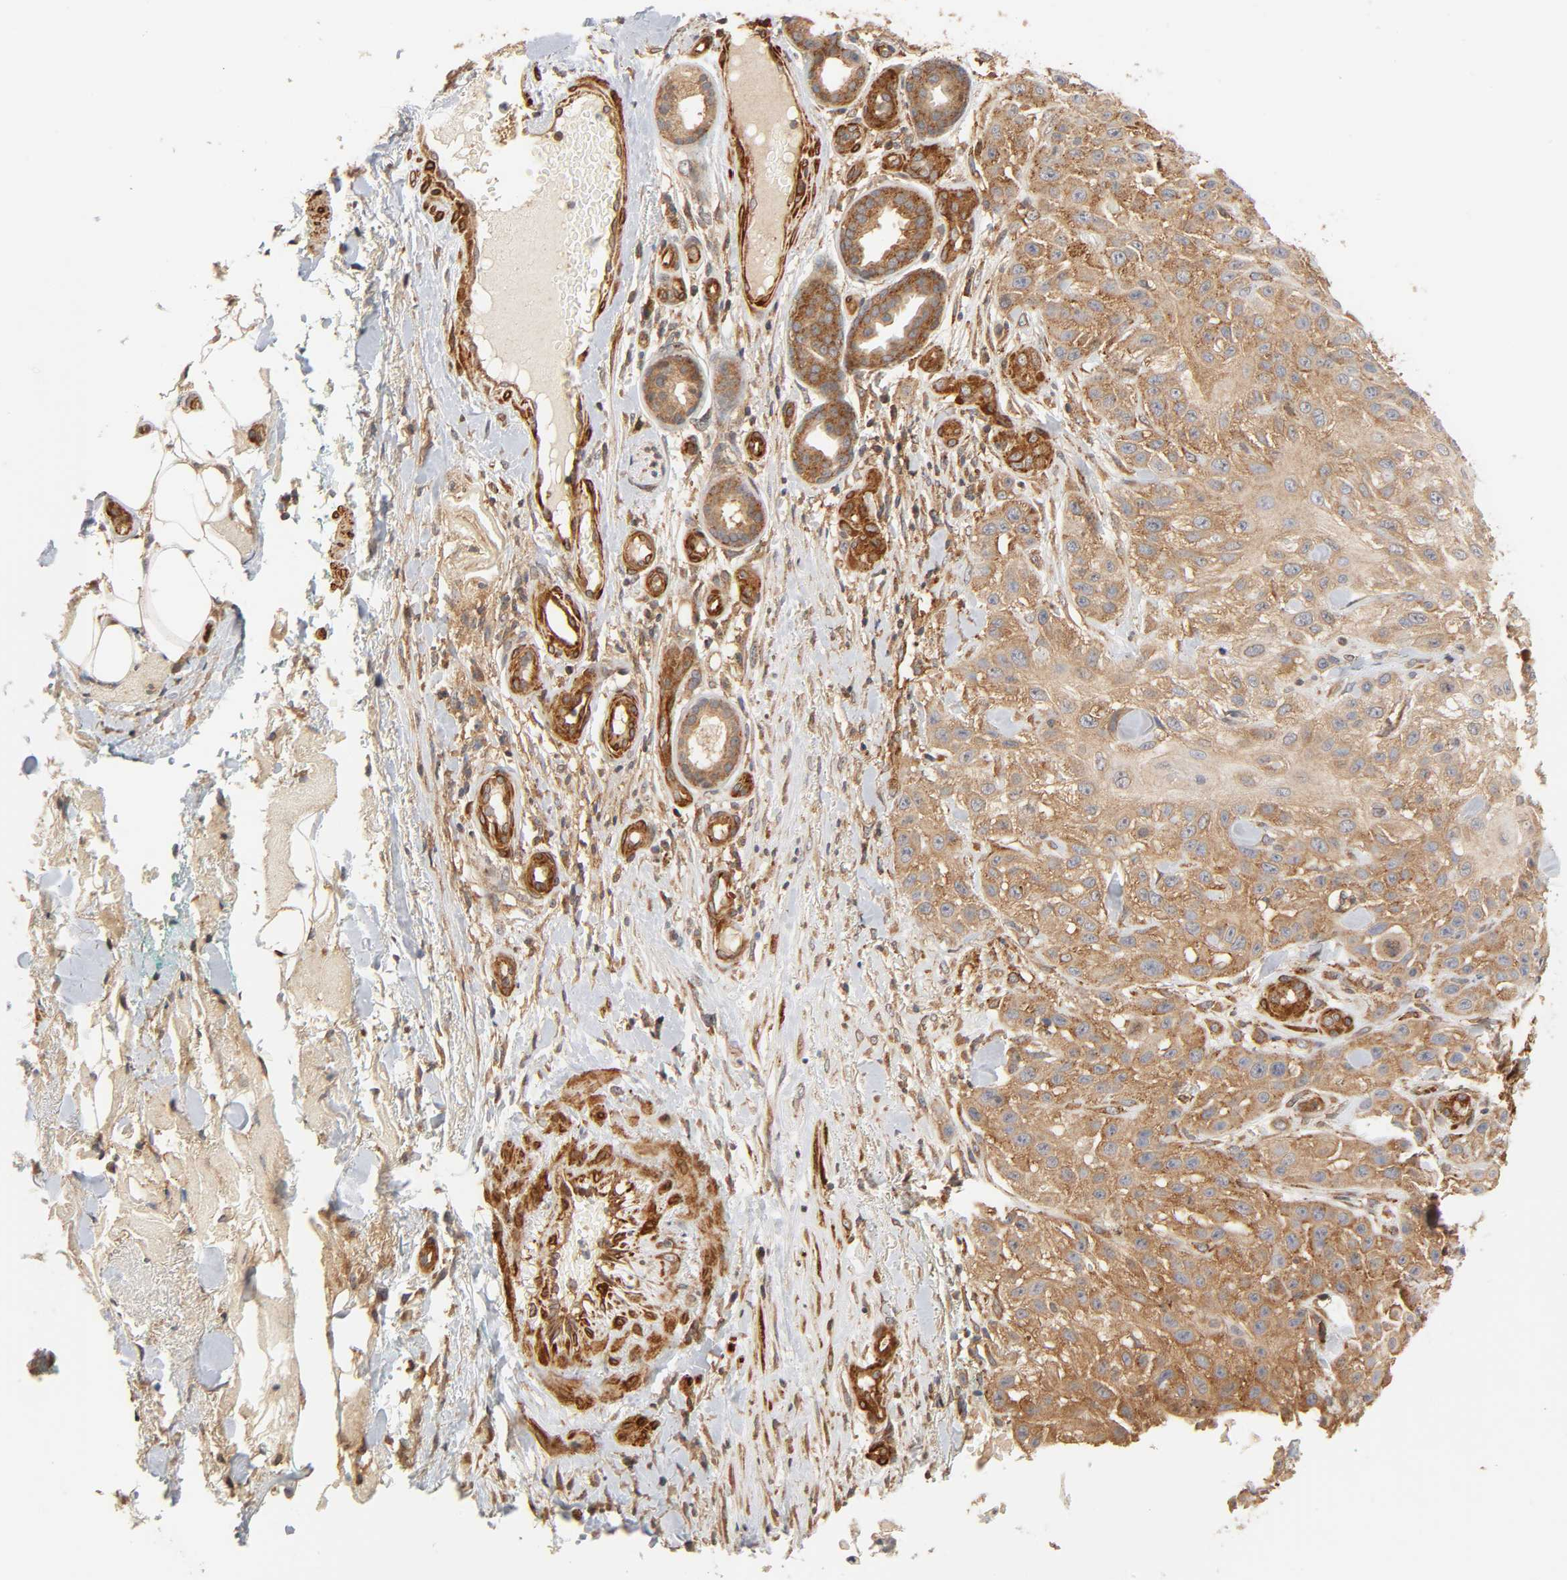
{"staining": {"intensity": "moderate", "quantity": ">75%", "location": "cytoplasmic/membranous"}, "tissue": "skin cancer", "cell_type": "Tumor cells", "image_type": "cancer", "snomed": [{"axis": "morphology", "description": "Squamous cell carcinoma, NOS"}, {"axis": "topography", "description": "Skin"}], "caption": "Skin cancer (squamous cell carcinoma) was stained to show a protein in brown. There is medium levels of moderate cytoplasmic/membranous positivity in about >75% of tumor cells.", "gene": "NEMF", "patient": {"sex": "female", "age": 42}}